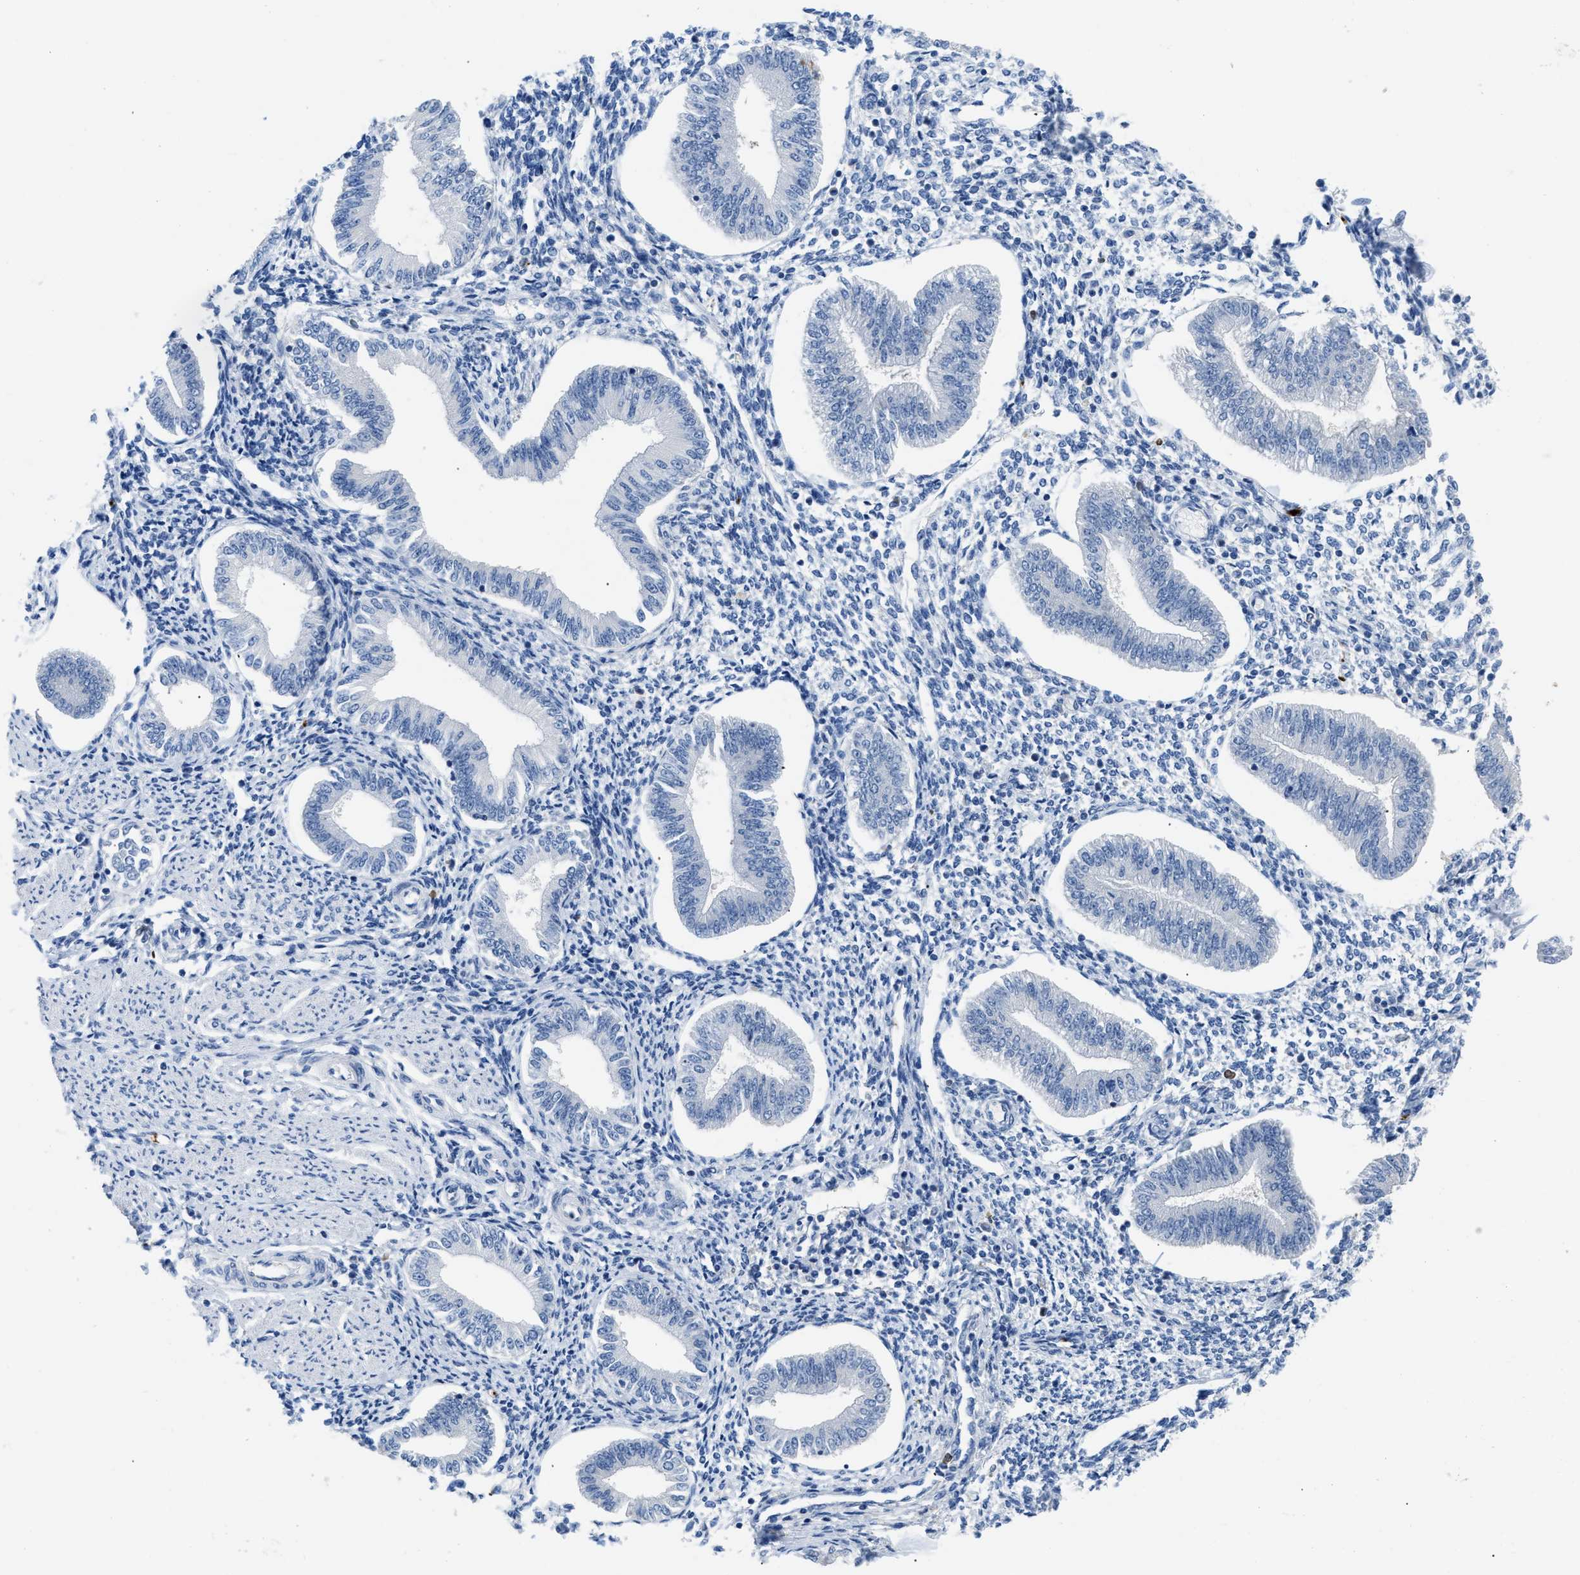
{"staining": {"intensity": "negative", "quantity": "none", "location": "none"}, "tissue": "endometrium", "cell_type": "Cells in endometrial stroma", "image_type": "normal", "snomed": [{"axis": "morphology", "description": "Normal tissue, NOS"}, {"axis": "topography", "description": "Endometrium"}], "caption": "Immunohistochemistry micrograph of benign endometrium: endometrium stained with DAB exhibits no significant protein positivity in cells in endometrial stroma.", "gene": "FGF18", "patient": {"sex": "female", "age": 50}}